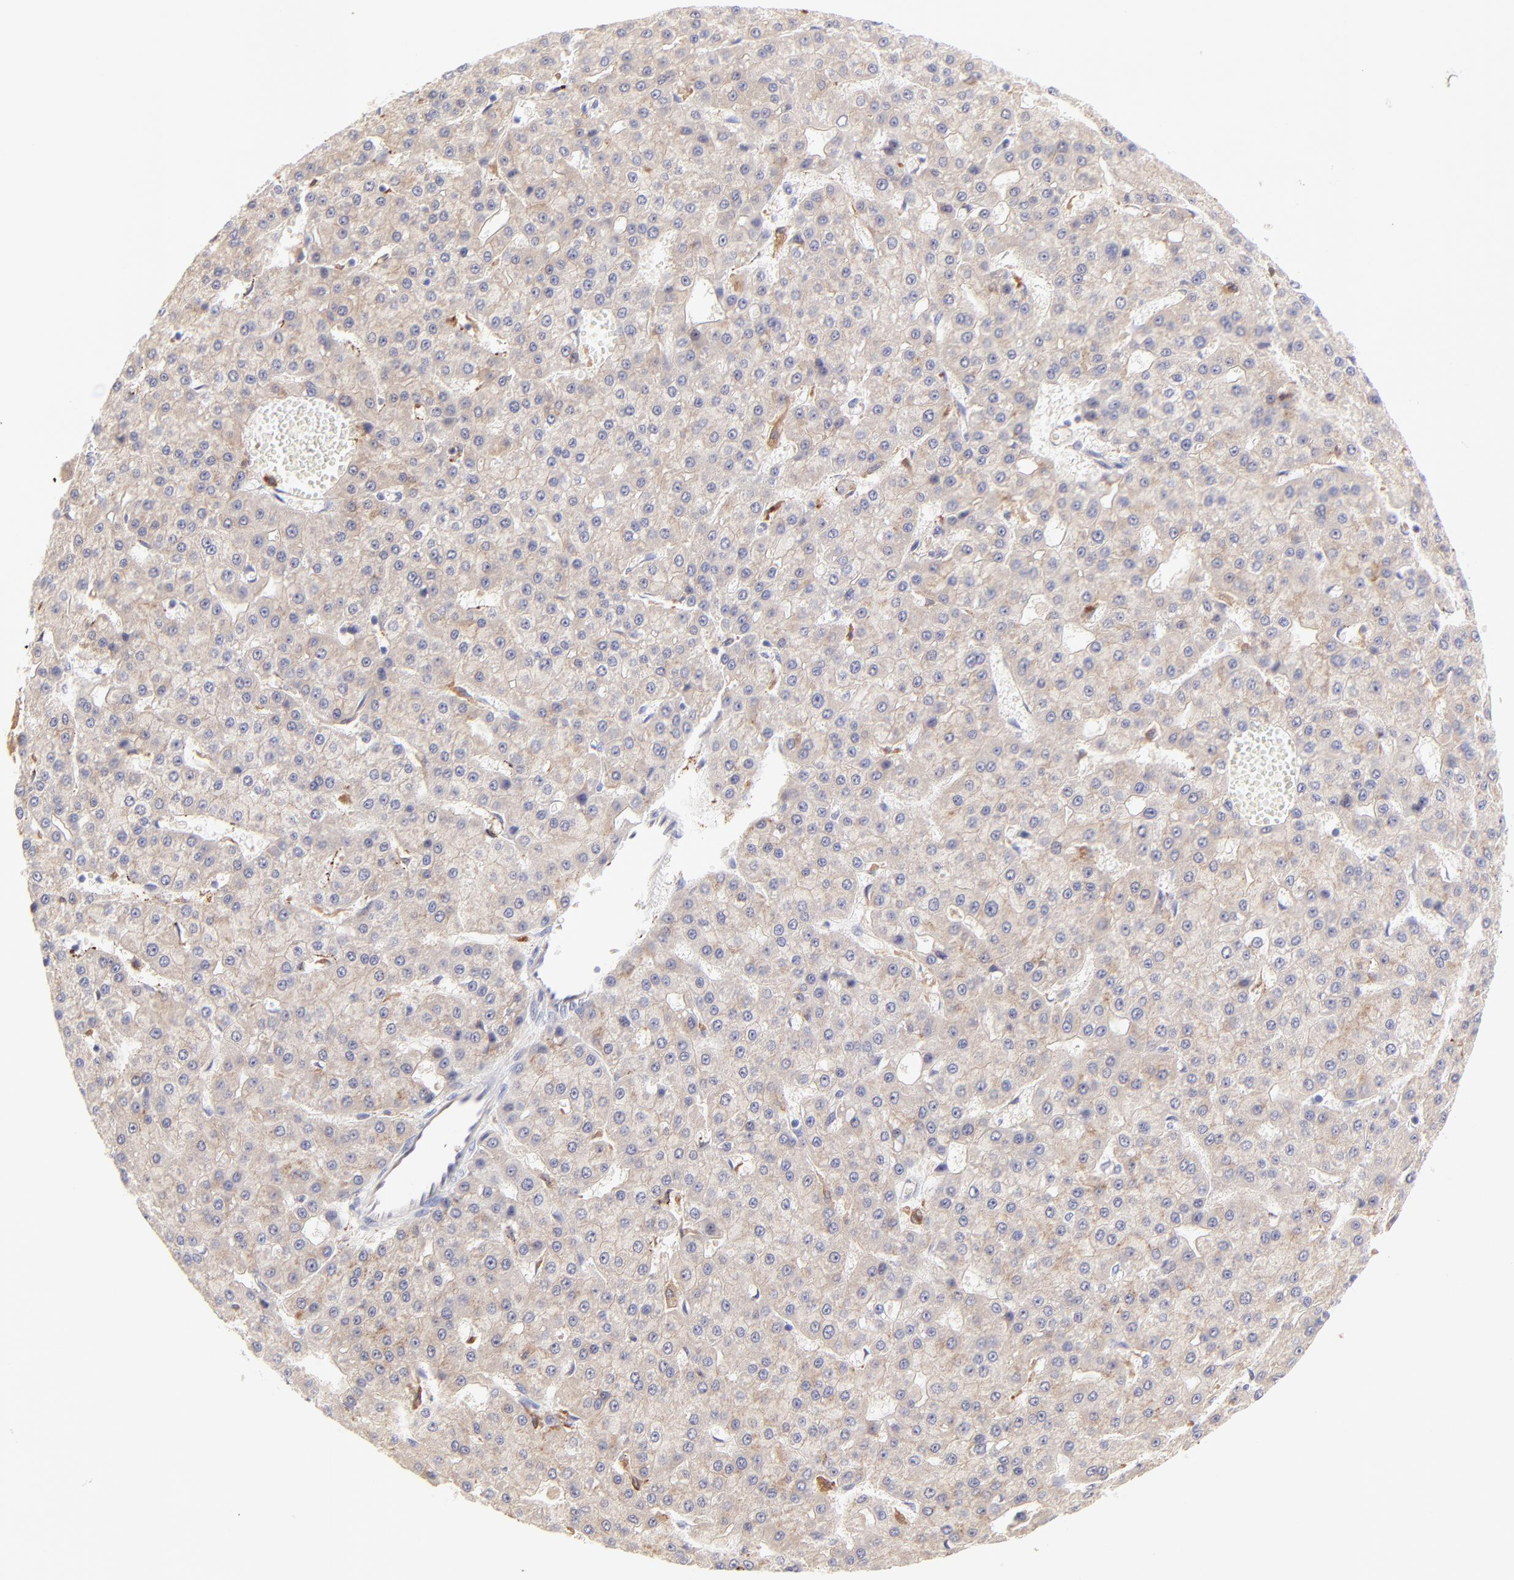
{"staining": {"intensity": "weak", "quantity": ">75%", "location": "cytoplasmic/membranous"}, "tissue": "liver cancer", "cell_type": "Tumor cells", "image_type": "cancer", "snomed": [{"axis": "morphology", "description": "Carcinoma, Hepatocellular, NOS"}, {"axis": "topography", "description": "Liver"}], "caption": "Weak cytoplasmic/membranous protein positivity is present in approximately >75% of tumor cells in hepatocellular carcinoma (liver).", "gene": "HYAL1", "patient": {"sex": "male", "age": 47}}